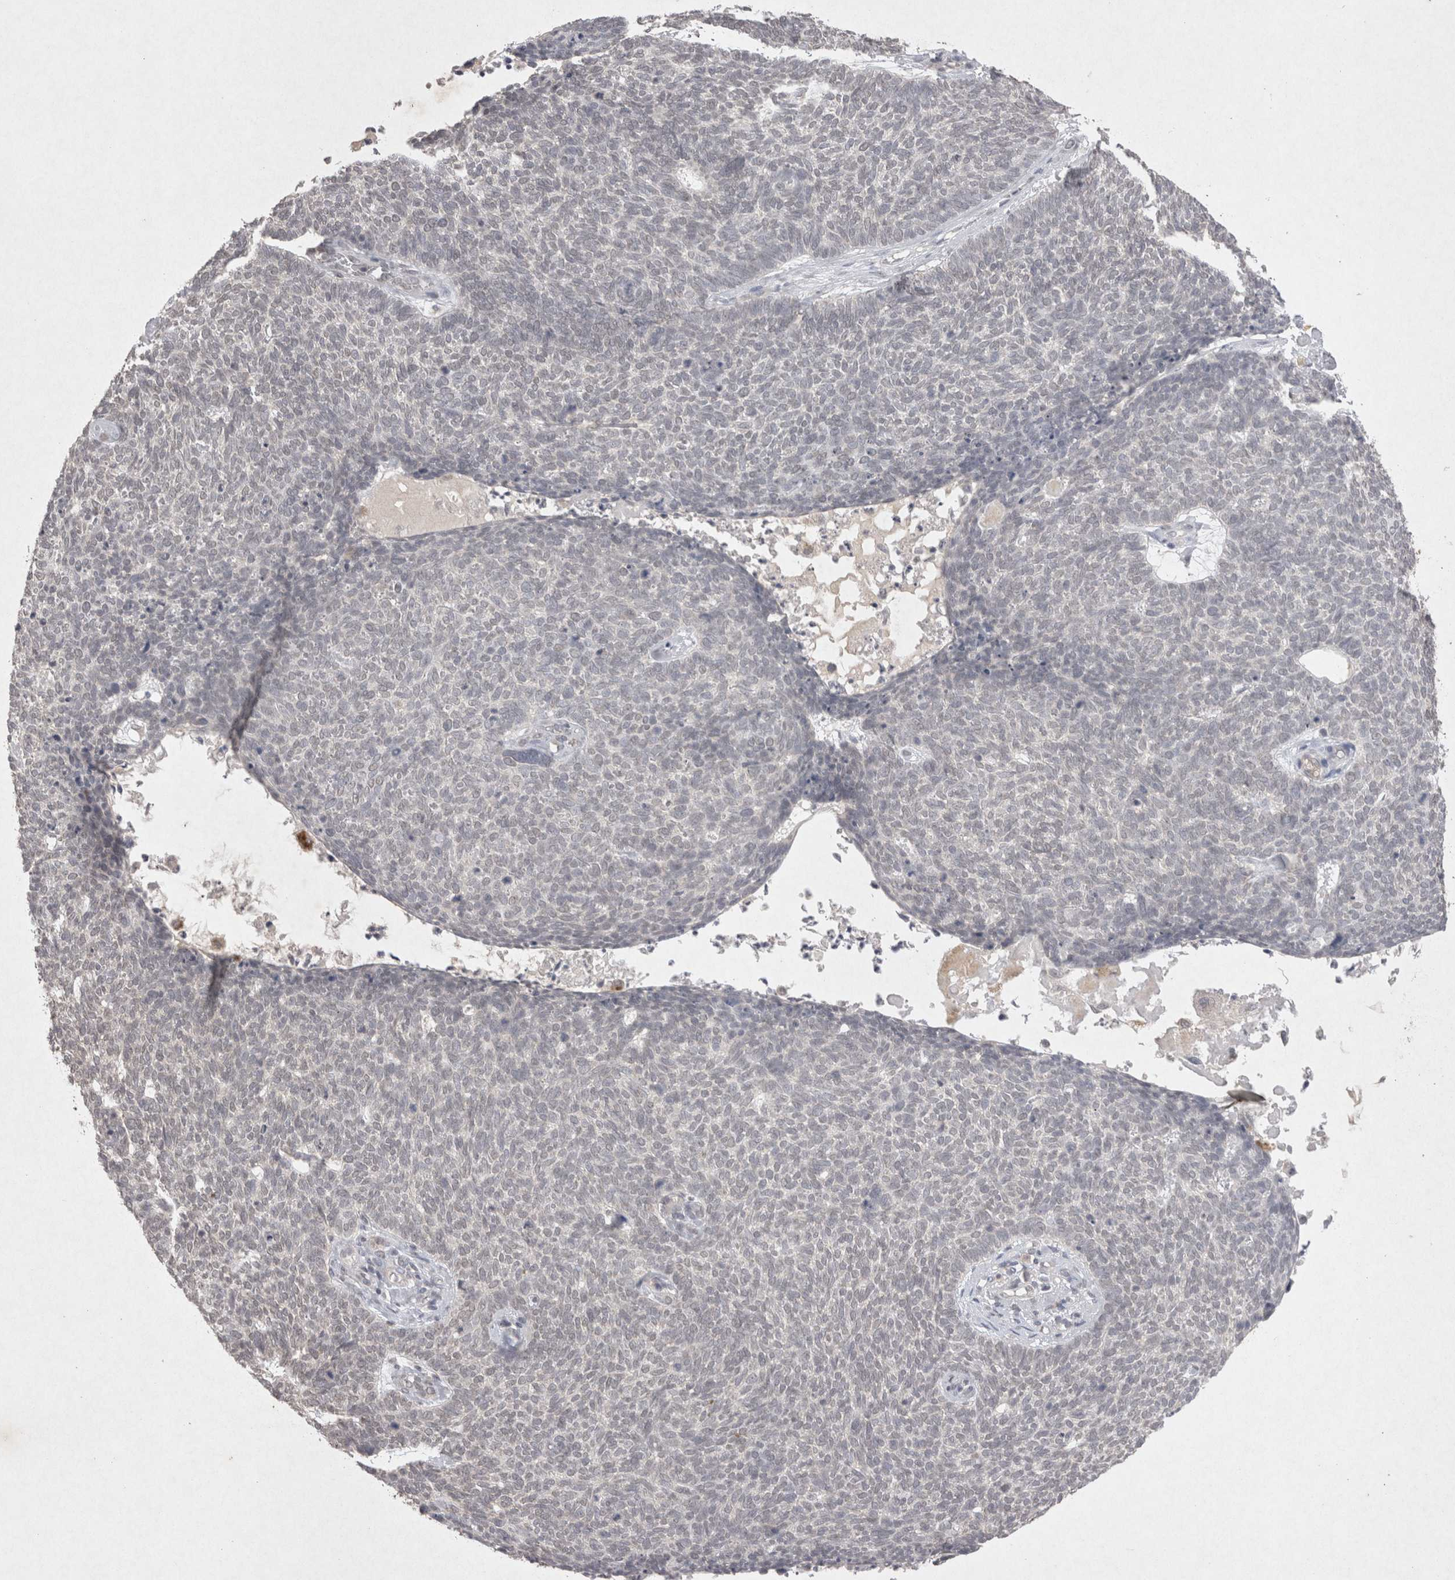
{"staining": {"intensity": "negative", "quantity": "none", "location": "none"}, "tissue": "skin cancer", "cell_type": "Tumor cells", "image_type": "cancer", "snomed": [{"axis": "morphology", "description": "Basal cell carcinoma"}, {"axis": "topography", "description": "Skin"}], "caption": "Tumor cells are negative for brown protein staining in skin cancer. Nuclei are stained in blue.", "gene": "LYVE1", "patient": {"sex": "female", "age": 84}}